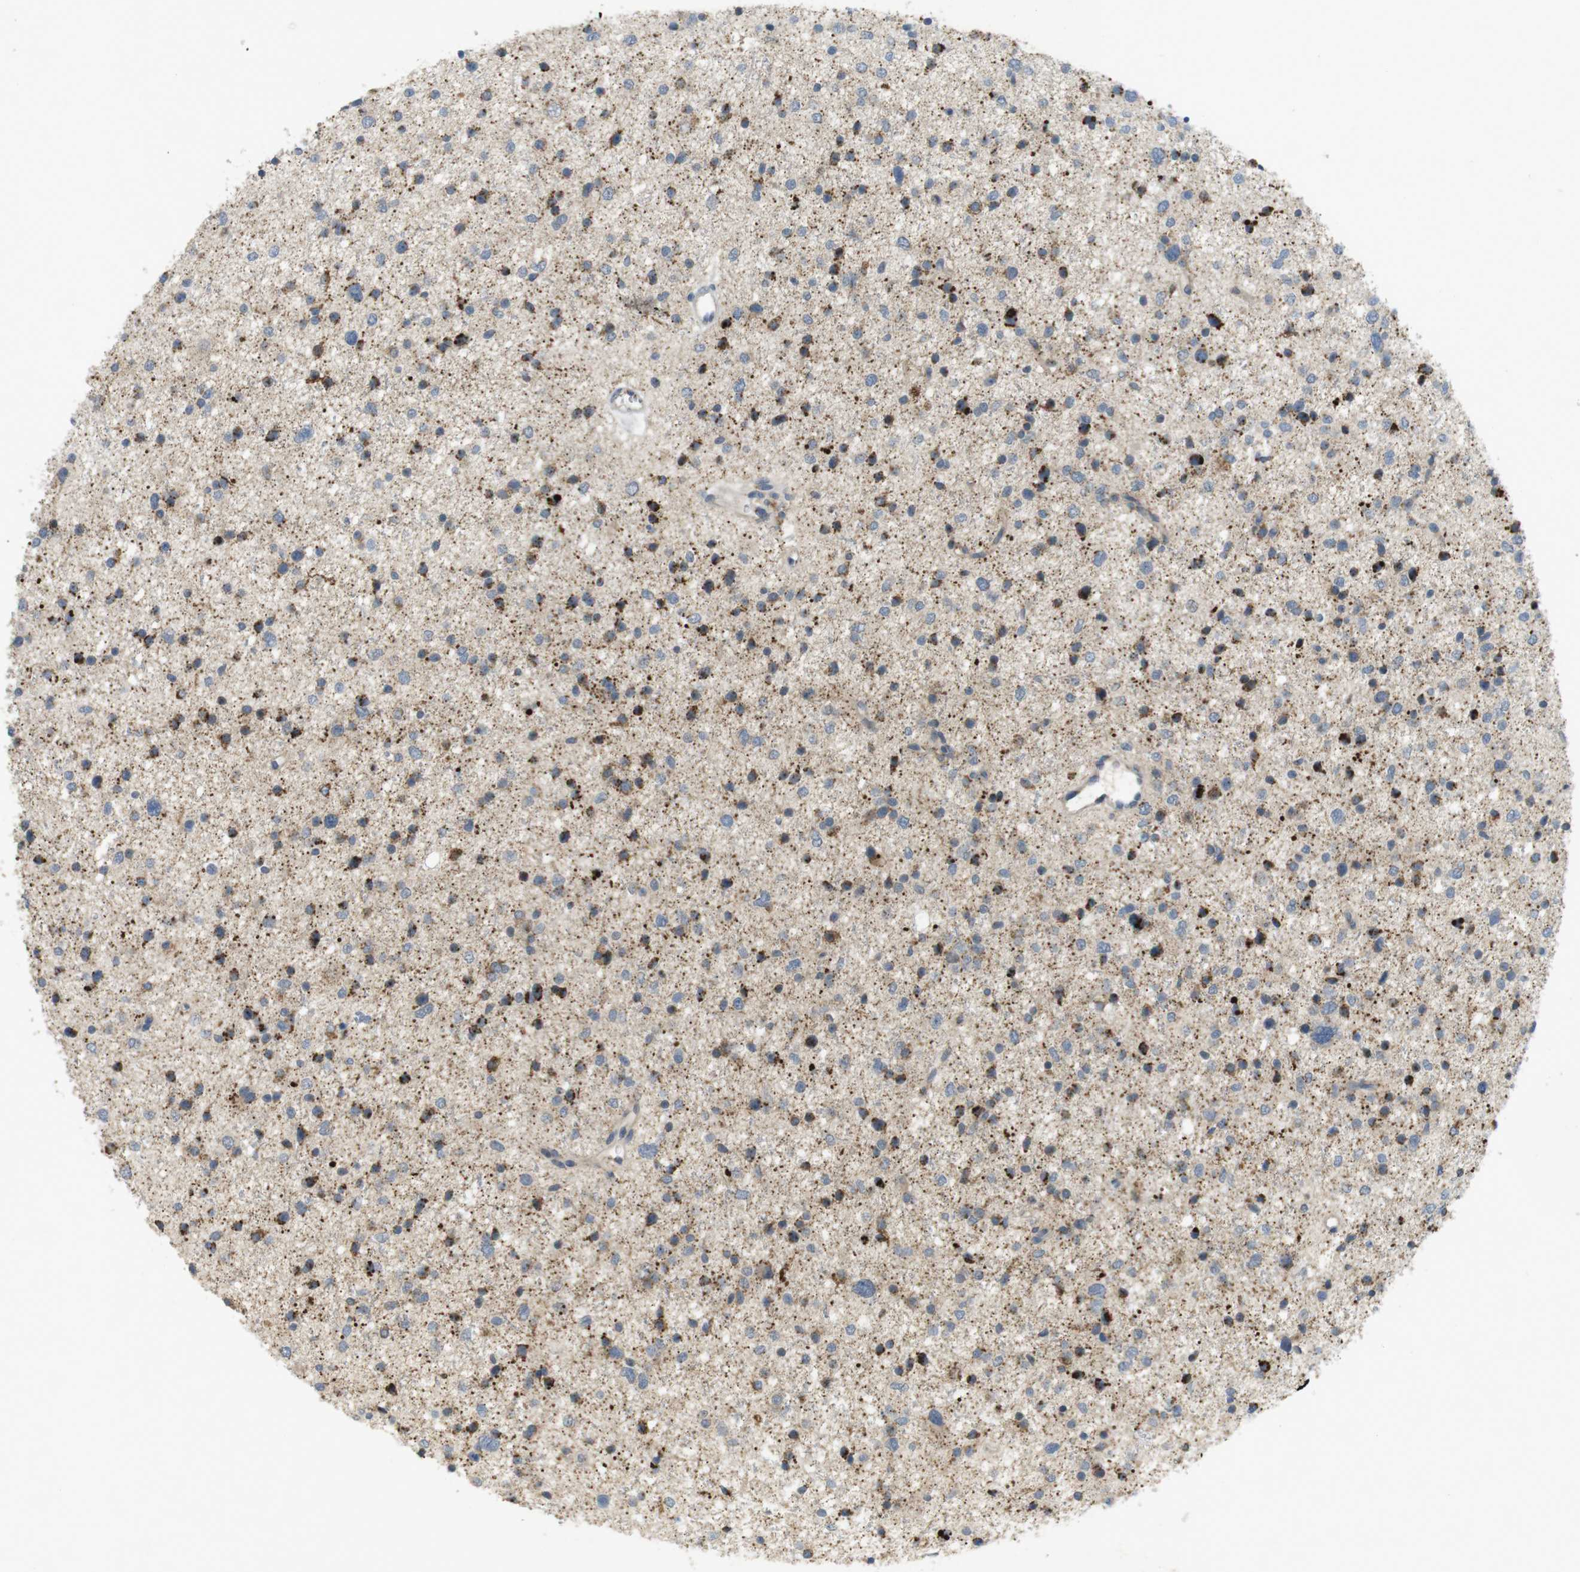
{"staining": {"intensity": "moderate", "quantity": "25%-75%", "location": "cytoplasmic/membranous"}, "tissue": "glioma", "cell_type": "Tumor cells", "image_type": "cancer", "snomed": [{"axis": "morphology", "description": "Glioma, malignant, Low grade"}, {"axis": "topography", "description": "Brain"}], "caption": "Malignant glioma (low-grade) stained with a protein marker exhibits moderate staining in tumor cells.", "gene": "YIPF3", "patient": {"sex": "female", "age": 37}}